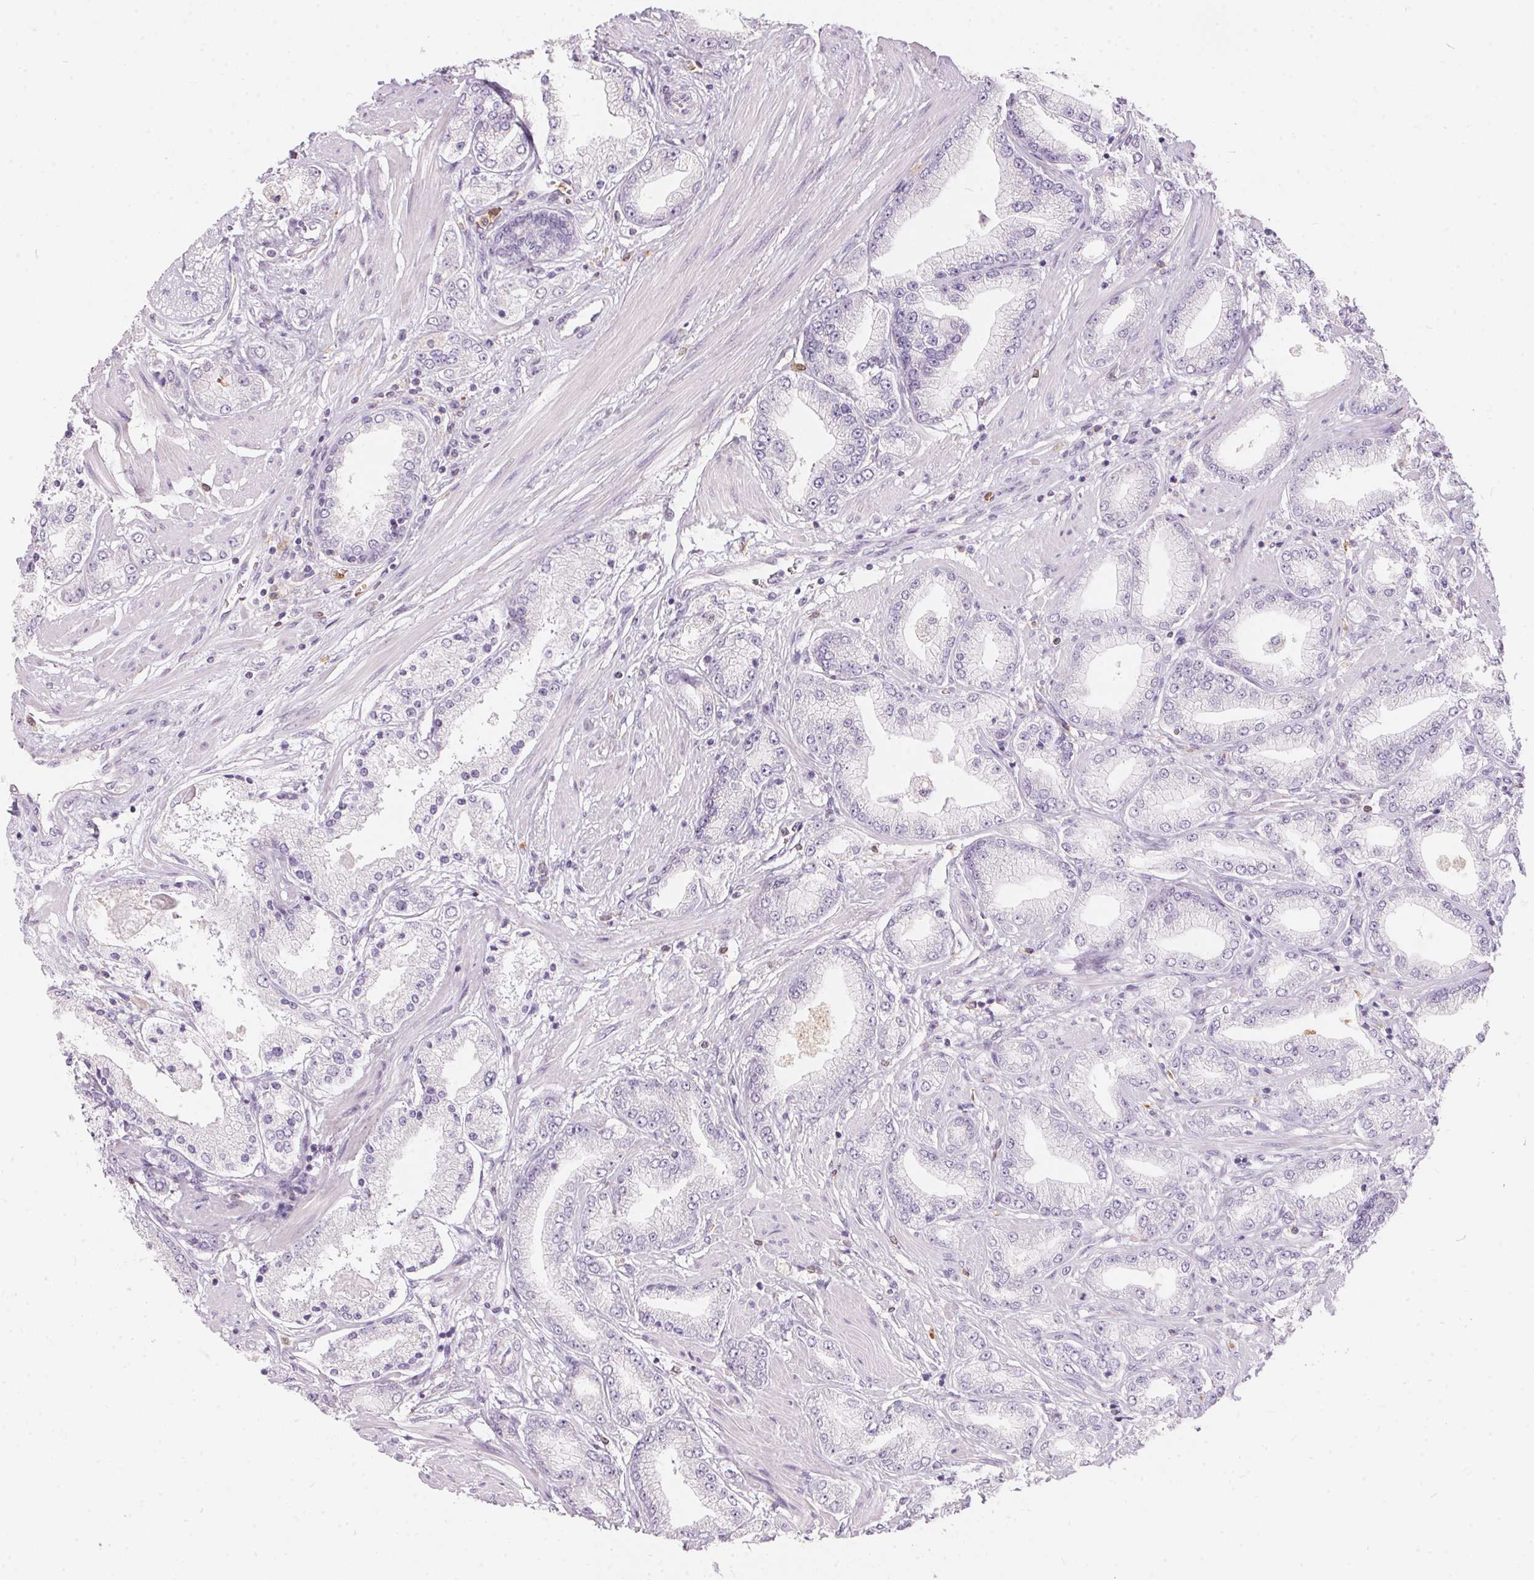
{"staining": {"intensity": "negative", "quantity": "none", "location": "none"}, "tissue": "prostate cancer", "cell_type": "Tumor cells", "image_type": "cancer", "snomed": [{"axis": "morphology", "description": "Adenocarcinoma, High grade"}, {"axis": "topography", "description": "Prostate"}], "caption": "DAB immunohistochemical staining of human prostate high-grade adenocarcinoma demonstrates no significant staining in tumor cells. The staining was performed using DAB (3,3'-diaminobenzidine) to visualize the protein expression in brown, while the nuclei were stained in blue with hematoxylin (Magnification: 20x).", "gene": "SERPINB1", "patient": {"sex": "male", "age": 67}}